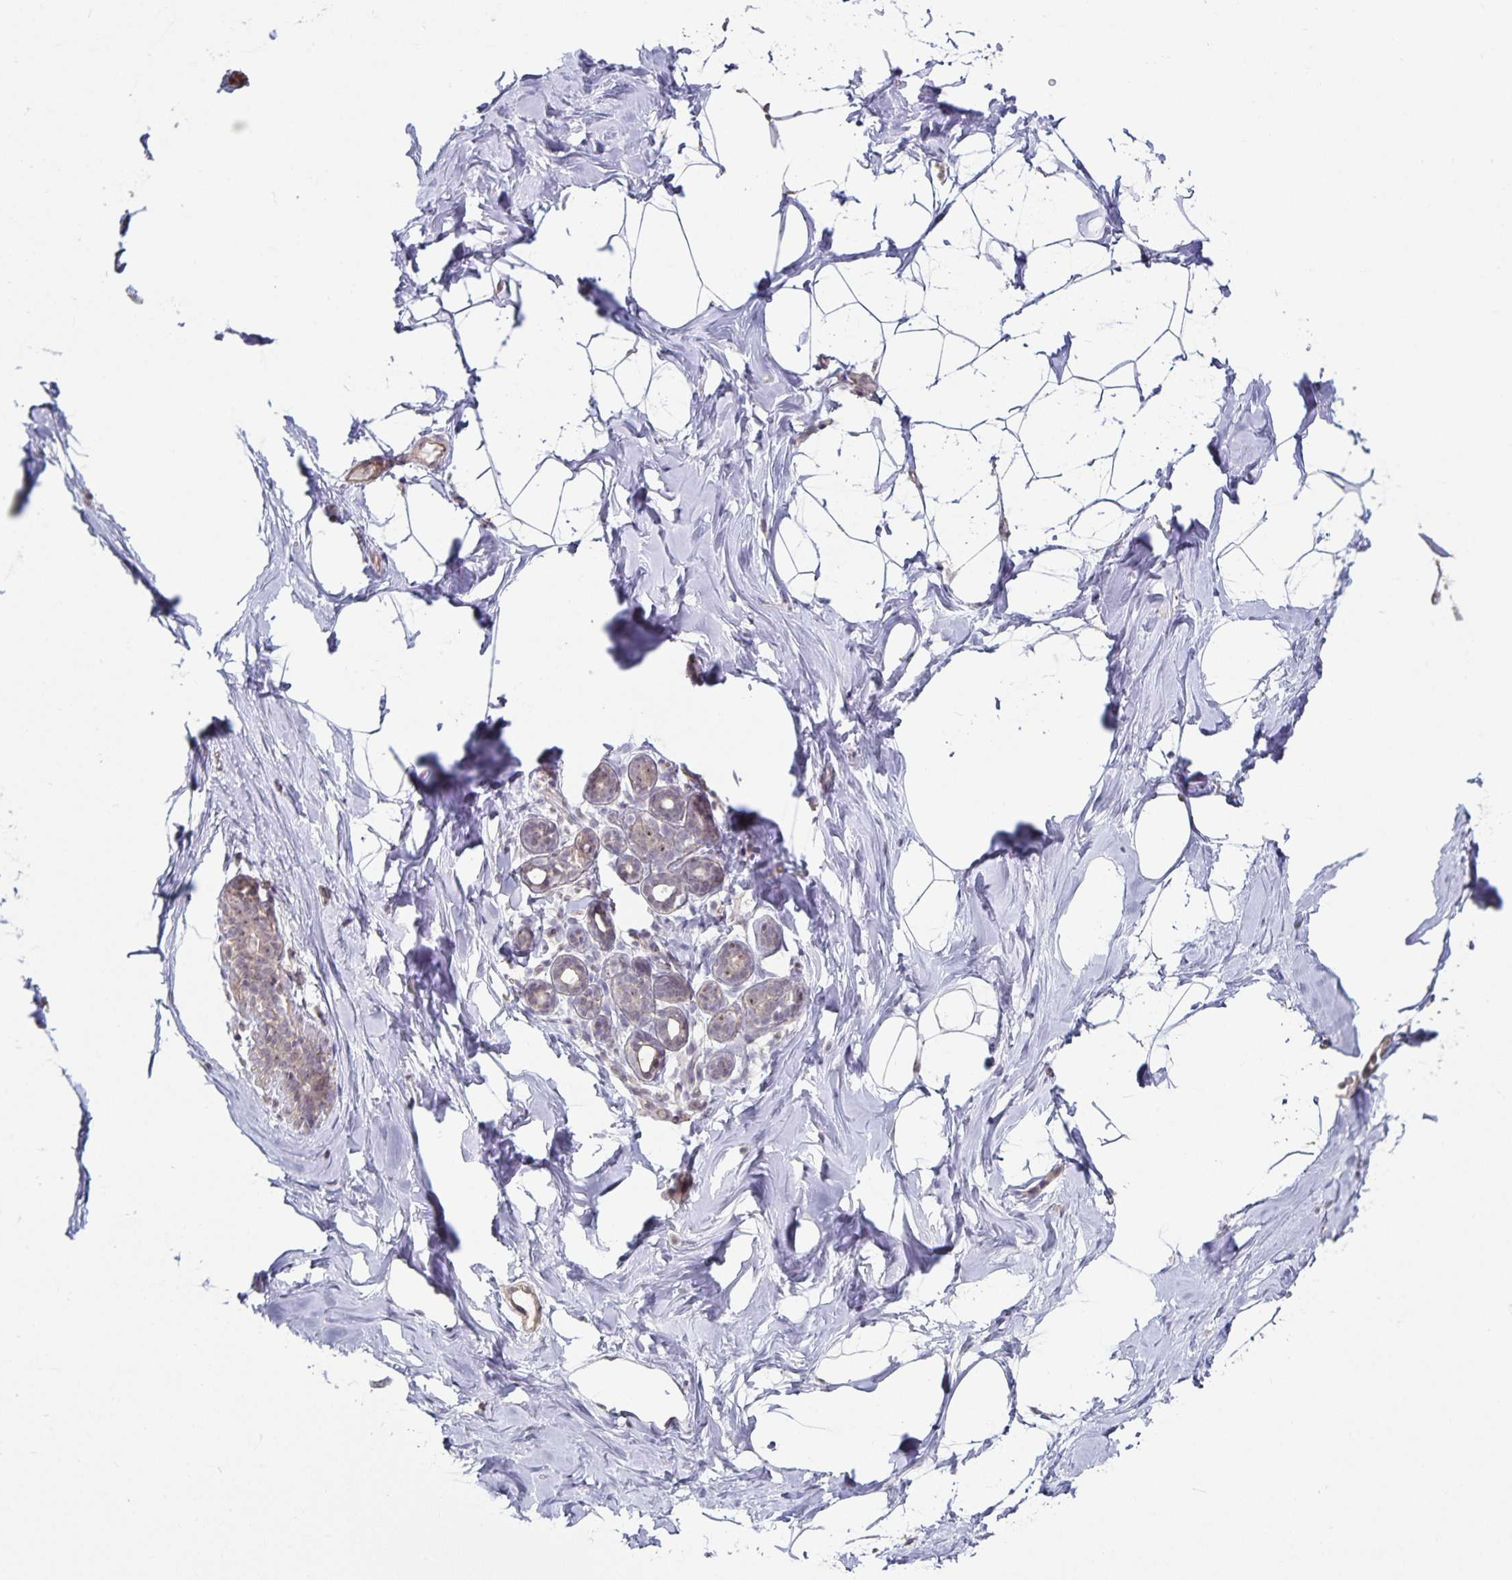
{"staining": {"intensity": "negative", "quantity": "none", "location": "none"}, "tissue": "breast", "cell_type": "Adipocytes", "image_type": "normal", "snomed": [{"axis": "morphology", "description": "Normal tissue, NOS"}, {"axis": "topography", "description": "Breast"}], "caption": "Human breast stained for a protein using immunohistochemistry (IHC) displays no expression in adipocytes.", "gene": "DNAH9", "patient": {"sex": "female", "age": 32}}